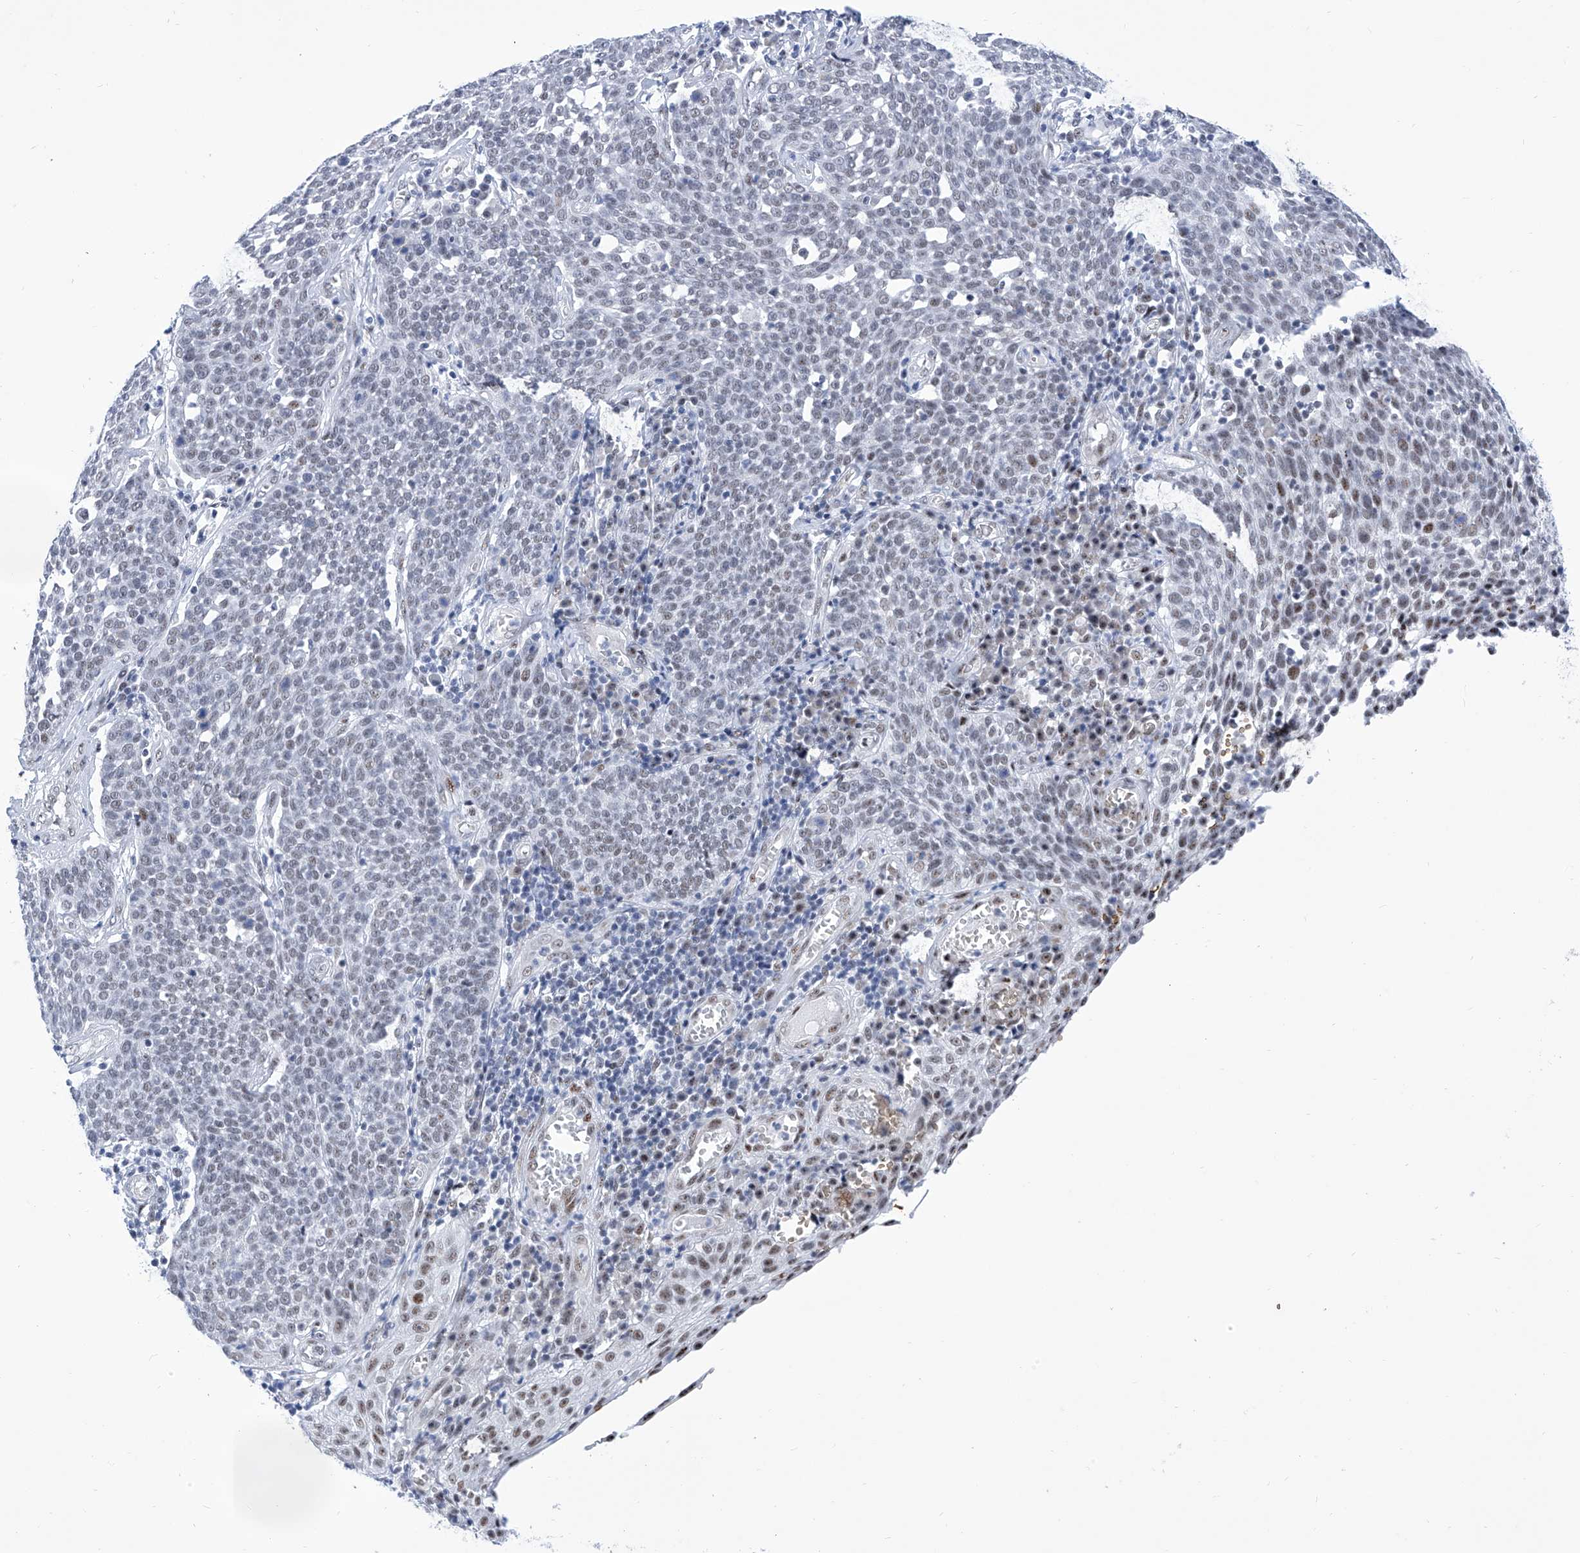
{"staining": {"intensity": "weak", "quantity": "<25%", "location": "nuclear"}, "tissue": "cervical cancer", "cell_type": "Tumor cells", "image_type": "cancer", "snomed": [{"axis": "morphology", "description": "Squamous cell carcinoma, NOS"}, {"axis": "topography", "description": "Cervix"}], "caption": "There is no significant expression in tumor cells of cervical cancer (squamous cell carcinoma).", "gene": "SART1", "patient": {"sex": "female", "age": 34}}